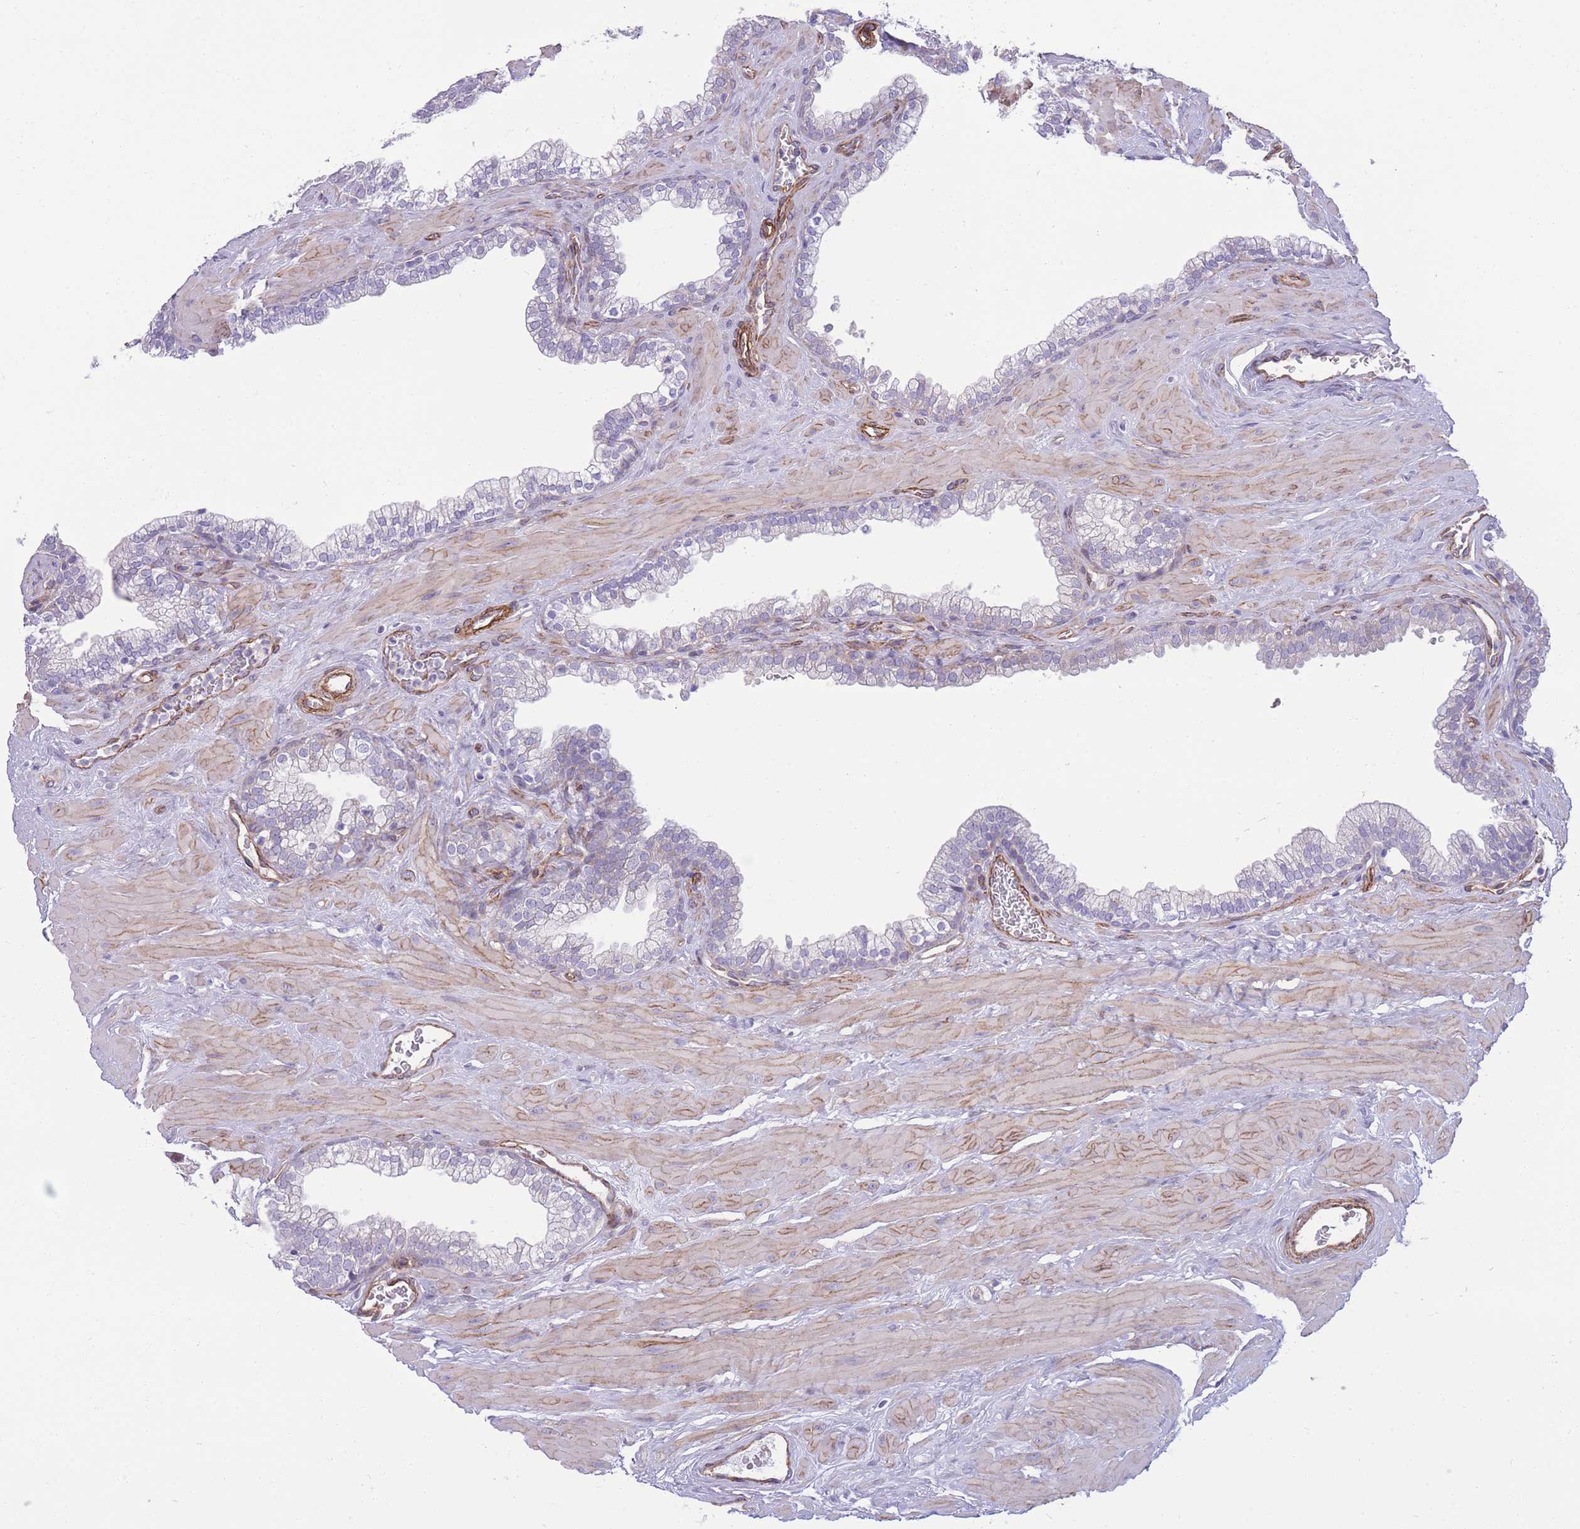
{"staining": {"intensity": "negative", "quantity": "none", "location": "none"}, "tissue": "prostate", "cell_type": "Glandular cells", "image_type": "normal", "snomed": [{"axis": "morphology", "description": "Normal tissue, NOS"}, {"axis": "morphology", "description": "Urothelial carcinoma, Low grade"}, {"axis": "topography", "description": "Urinary bladder"}, {"axis": "topography", "description": "Prostate"}], "caption": "Immunohistochemical staining of normal prostate displays no significant expression in glandular cells. The staining was performed using DAB to visualize the protein expression in brown, while the nuclei were stained in blue with hematoxylin (Magnification: 20x).", "gene": "RGS11", "patient": {"sex": "male", "age": 60}}